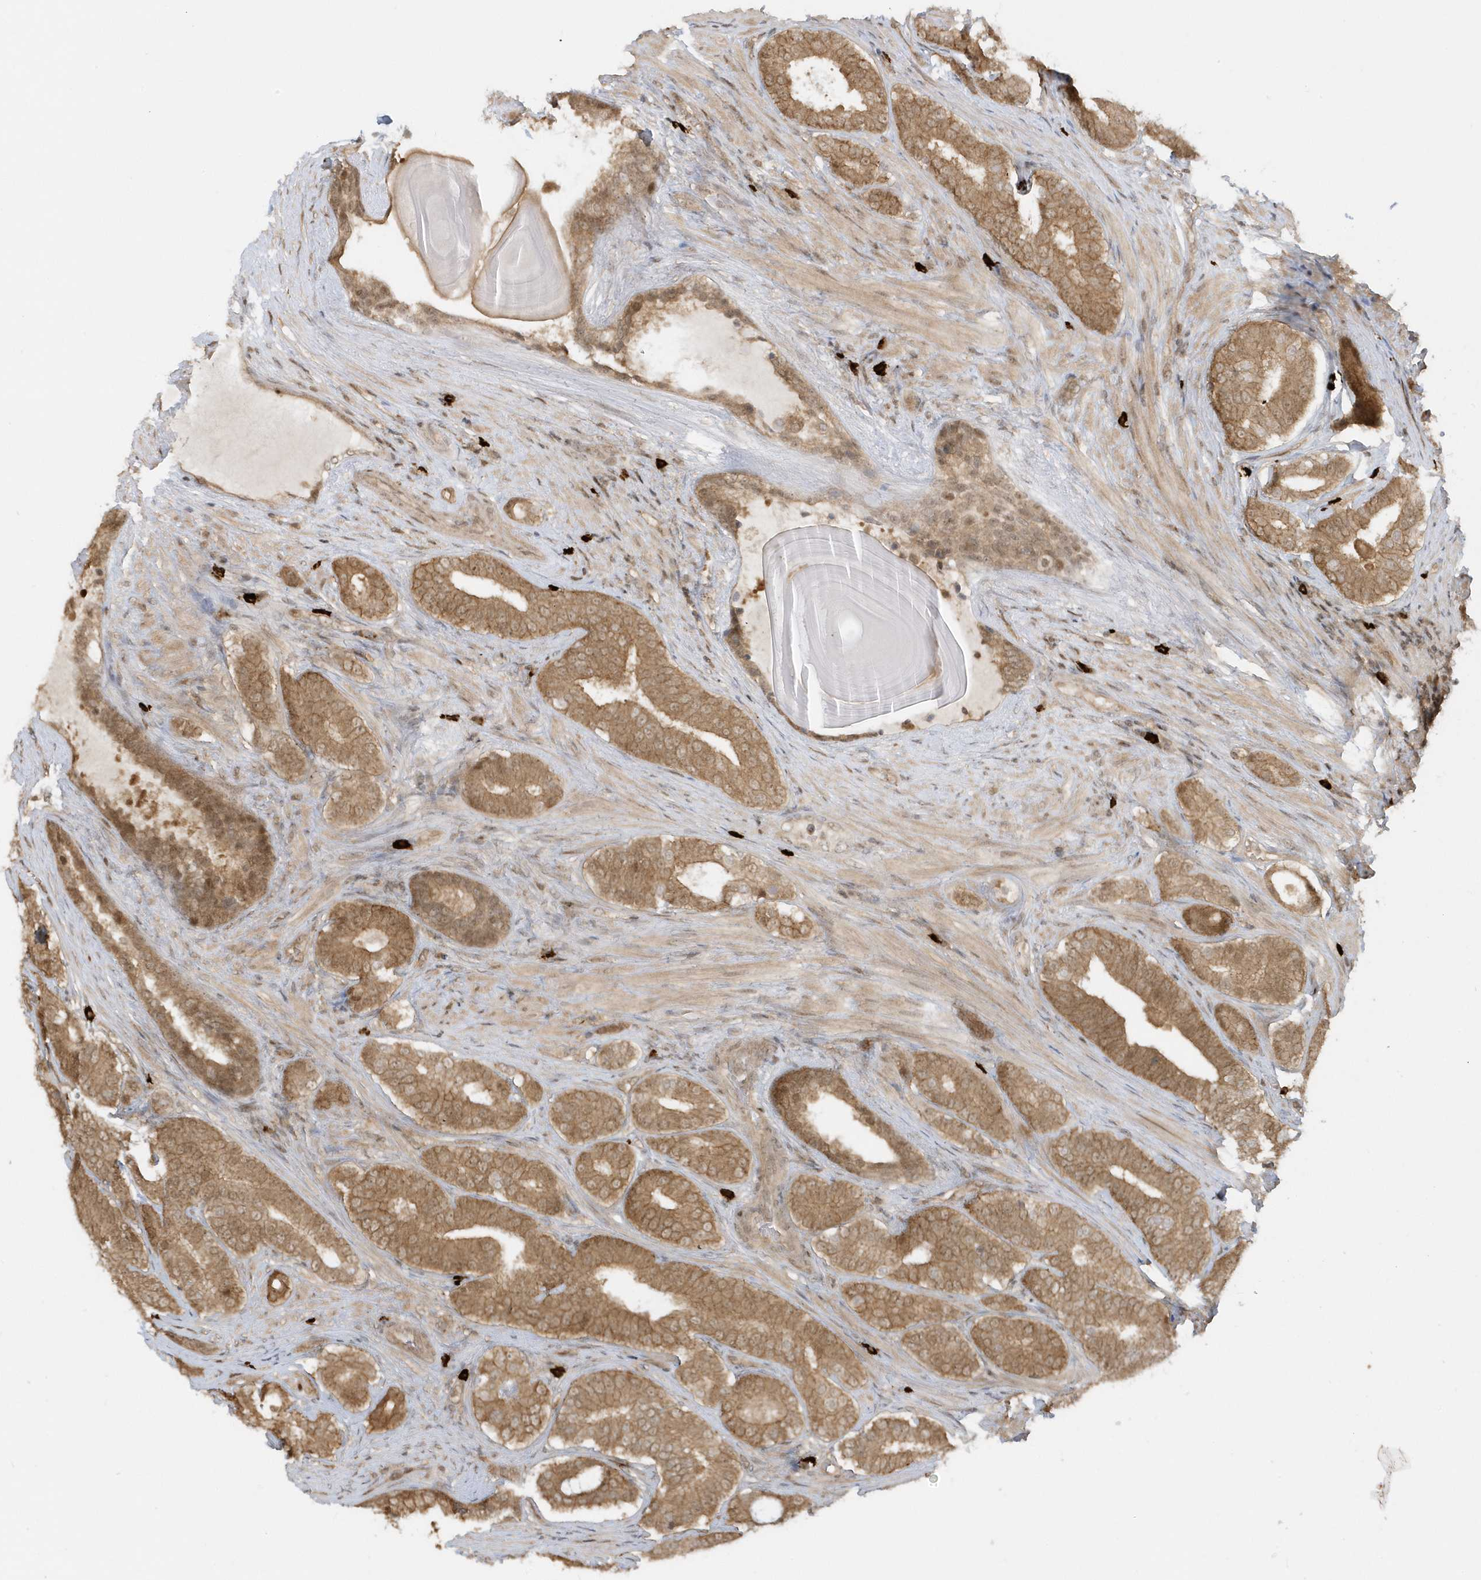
{"staining": {"intensity": "moderate", "quantity": ">75%", "location": "cytoplasmic/membranous,nuclear"}, "tissue": "prostate cancer", "cell_type": "Tumor cells", "image_type": "cancer", "snomed": [{"axis": "morphology", "description": "Adenocarcinoma, High grade"}, {"axis": "topography", "description": "Prostate"}], "caption": "Protein expression analysis of prostate high-grade adenocarcinoma exhibits moderate cytoplasmic/membranous and nuclear positivity in about >75% of tumor cells.", "gene": "PPP1R7", "patient": {"sex": "male", "age": 60}}